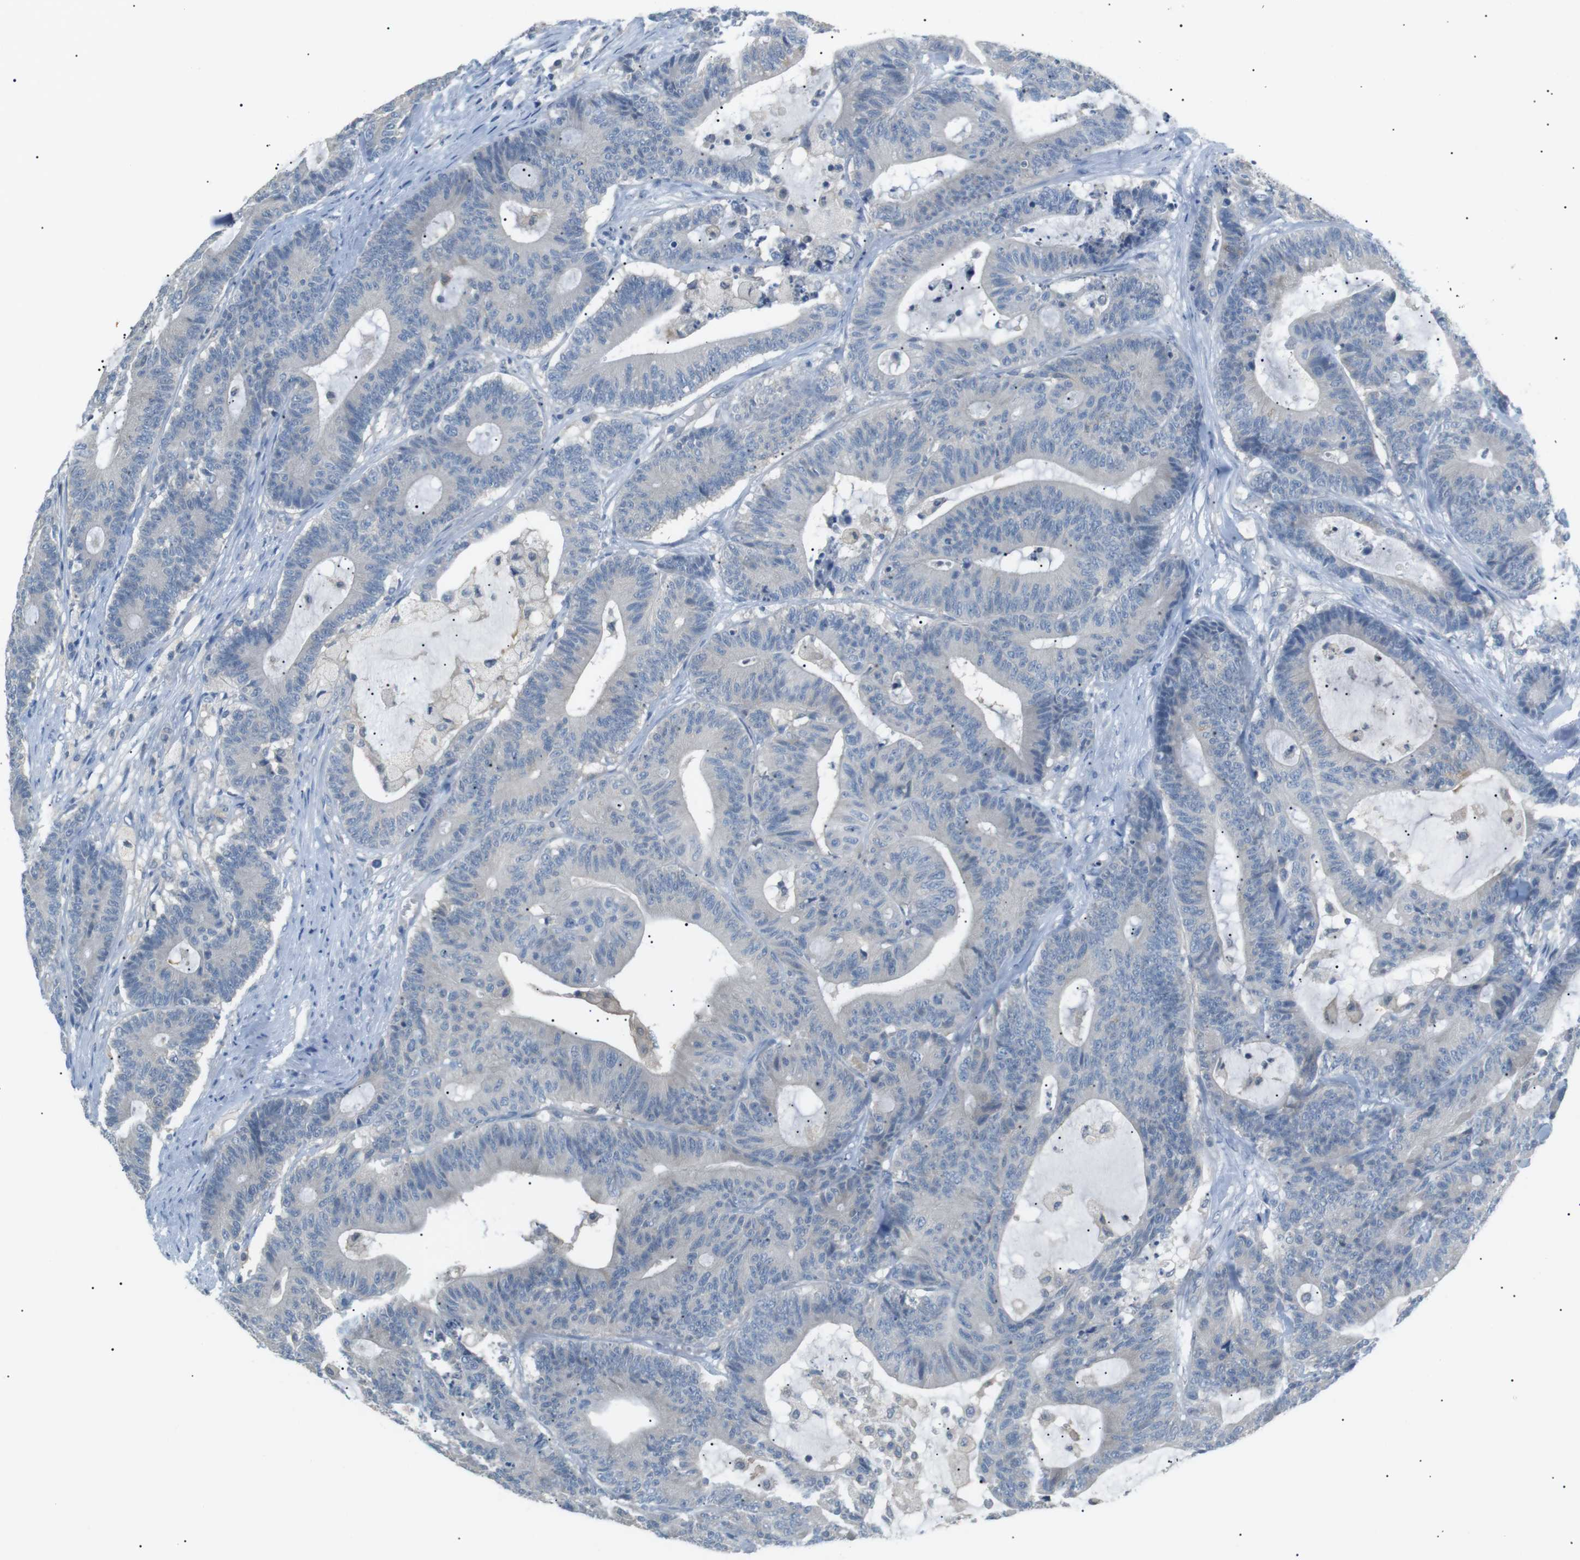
{"staining": {"intensity": "negative", "quantity": "none", "location": "none"}, "tissue": "colorectal cancer", "cell_type": "Tumor cells", "image_type": "cancer", "snomed": [{"axis": "morphology", "description": "Adenocarcinoma, NOS"}, {"axis": "topography", "description": "Colon"}], "caption": "Immunohistochemistry (IHC) of human adenocarcinoma (colorectal) demonstrates no positivity in tumor cells.", "gene": "CDH26", "patient": {"sex": "female", "age": 84}}